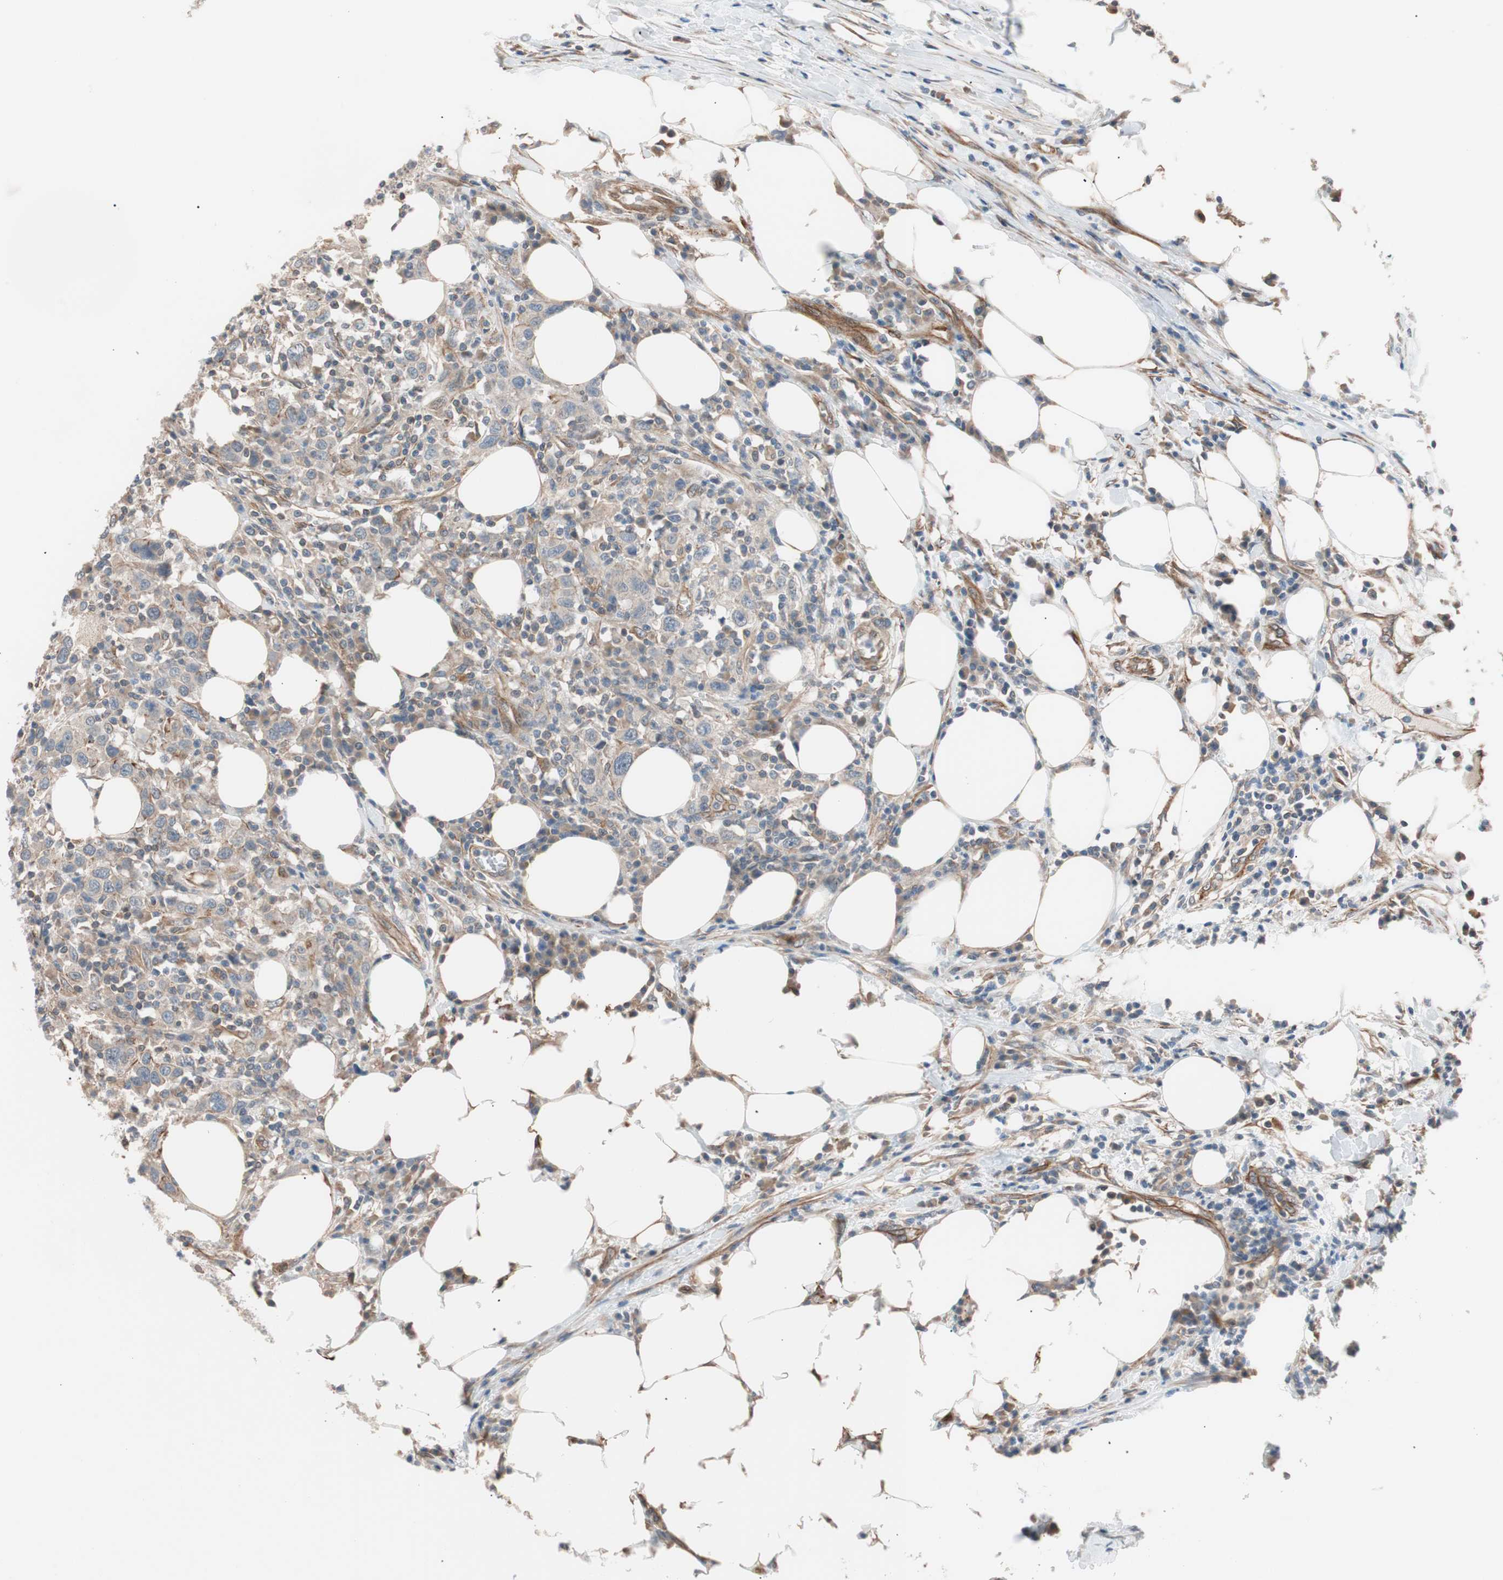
{"staining": {"intensity": "weak", "quantity": "25%-75%", "location": "cytoplasmic/membranous"}, "tissue": "urothelial cancer", "cell_type": "Tumor cells", "image_type": "cancer", "snomed": [{"axis": "morphology", "description": "Urothelial carcinoma, High grade"}, {"axis": "topography", "description": "Urinary bladder"}], "caption": "Urothelial carcinoma (high-grade) tissue reveals weak cytoplasmic/membranous expression in about 25%-75% of tumor cells", "gene": "SMG1", "patient": {"sex": "male", "age": 61}}